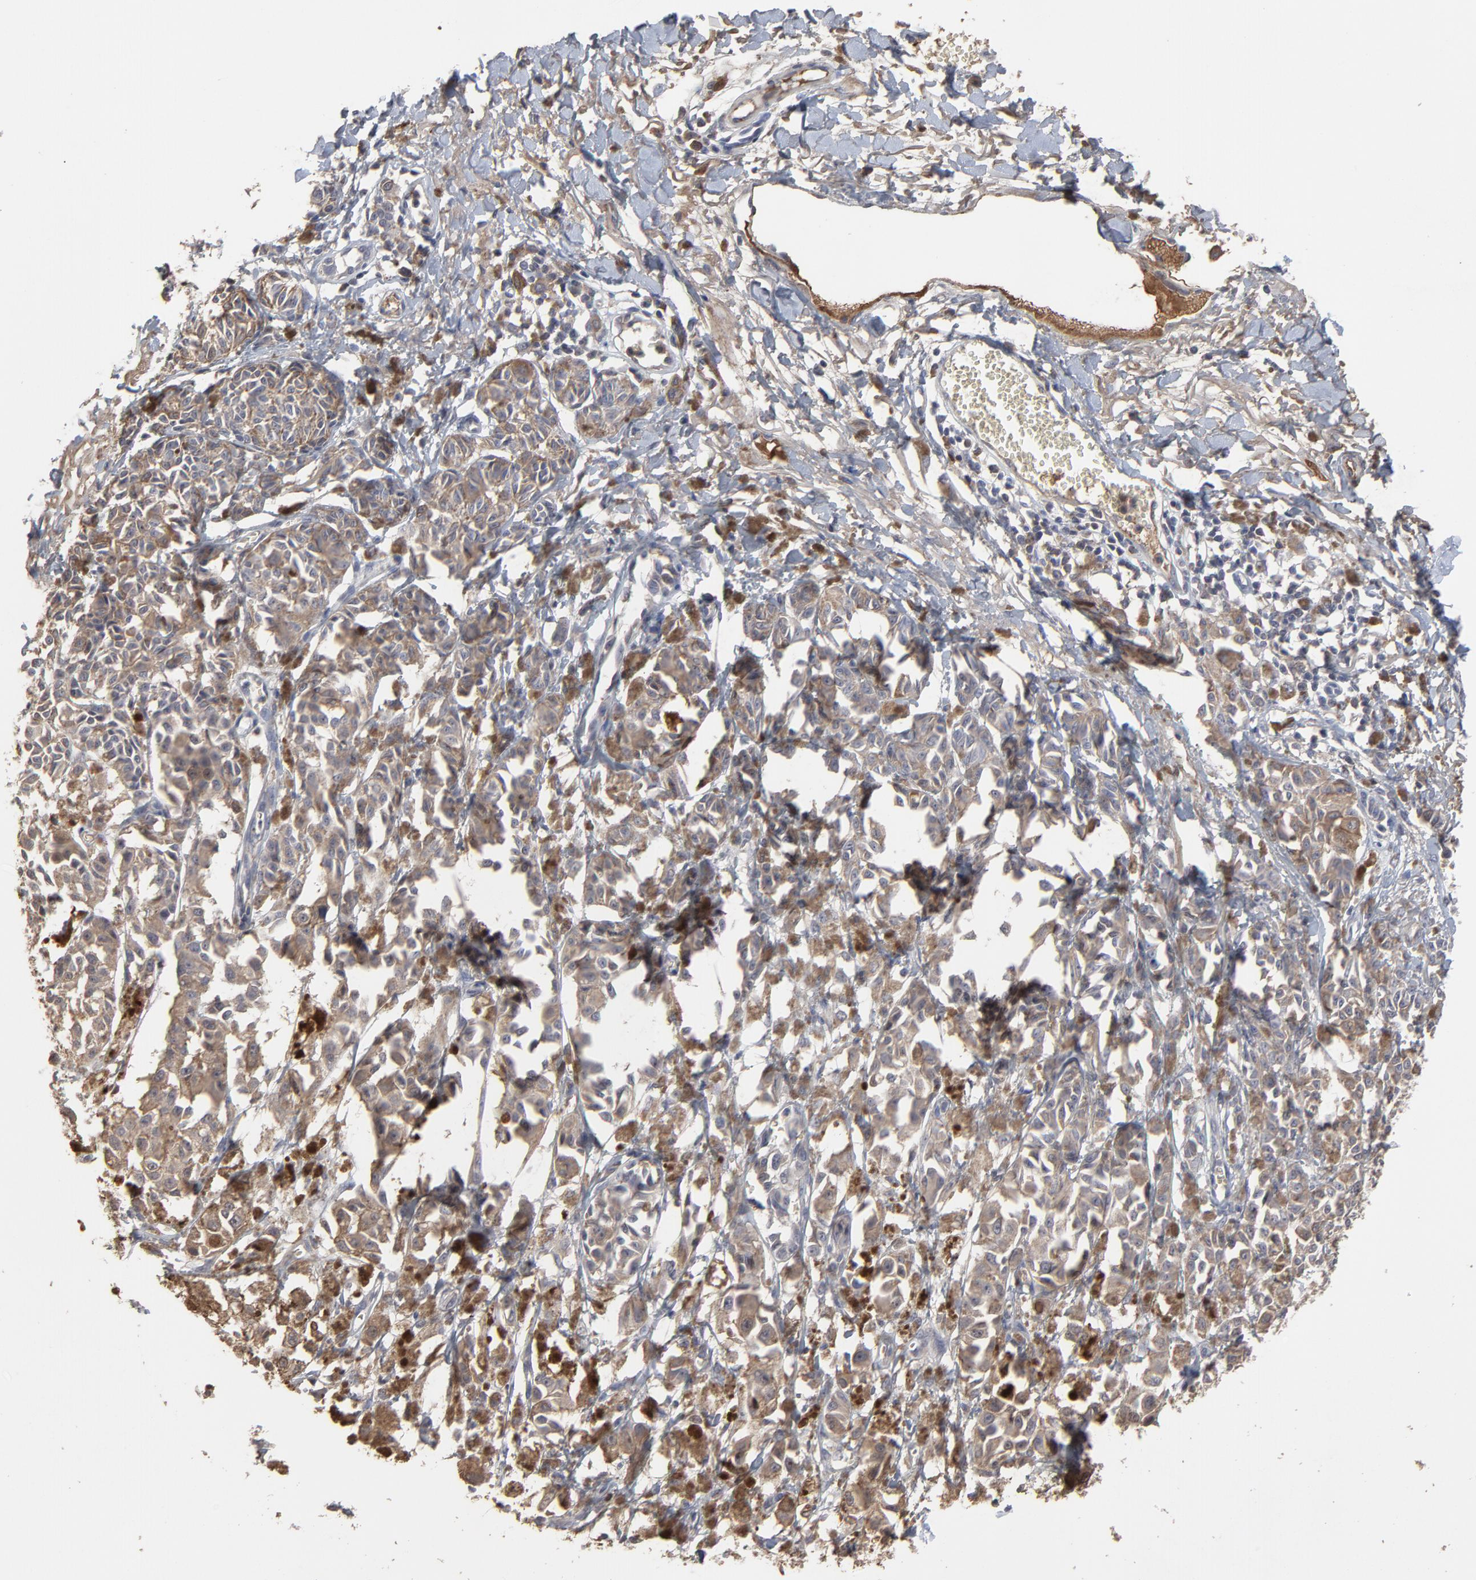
{"staining": {"intensity": "weak", "quantity": ">75%", "location": "nuclear"}, "tissue": "melanoma", "cell_type": "Tumor cells", "image_type": "cancer", "snomed": [{"axis": "morphology", "description": "Malignant melanoma, NOS"}, {"axis": "topography", "description": "Skin"}], "caption": "Immunohistochemical staining of human melanoma shows low levels of weak nuclear protein staining in about >75% of tumor cells.", "gene": "VPREB3", "patient": {"sex": "male", "age": 76}}